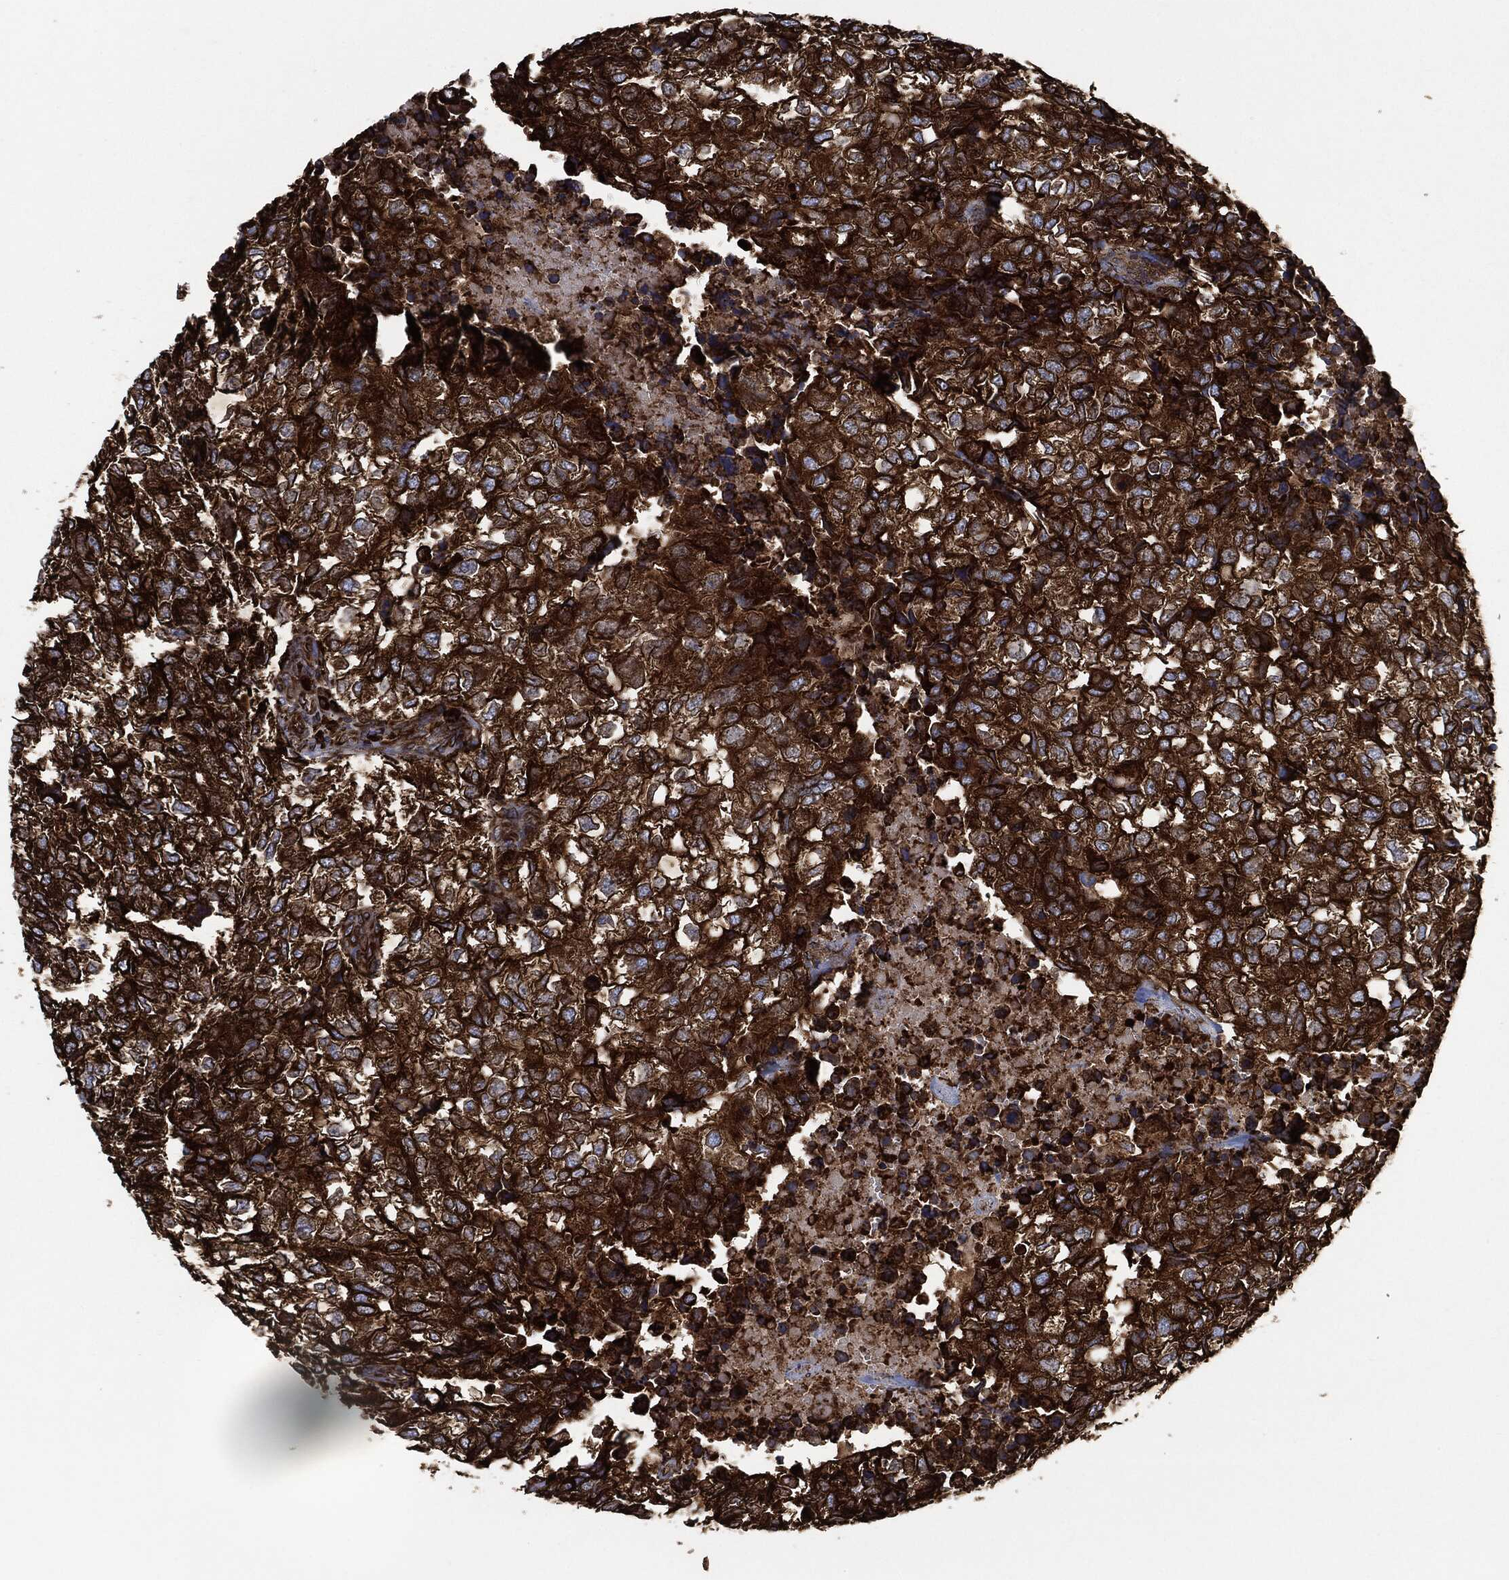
{"staining": {"intensity": "strong", "quantity": ">75%", "location": "cytoplasmic/membranous"}, "tissue": "breast cancer", "cell_type": "Tumor cells", "image_type": "cancer", "snomed": [{"axis": "morphology", "description": "Duct carcinoma"}, {"axis": "topography", "description": "Breast"}], "caption": "Brown immunohistochemical staining in human breast cancer reveals strong cytoplasmic/membranous staining in approximately >75% of tumor cells.", "gene": "AMFR", "patient": {"sex": "female", "age": 30}}